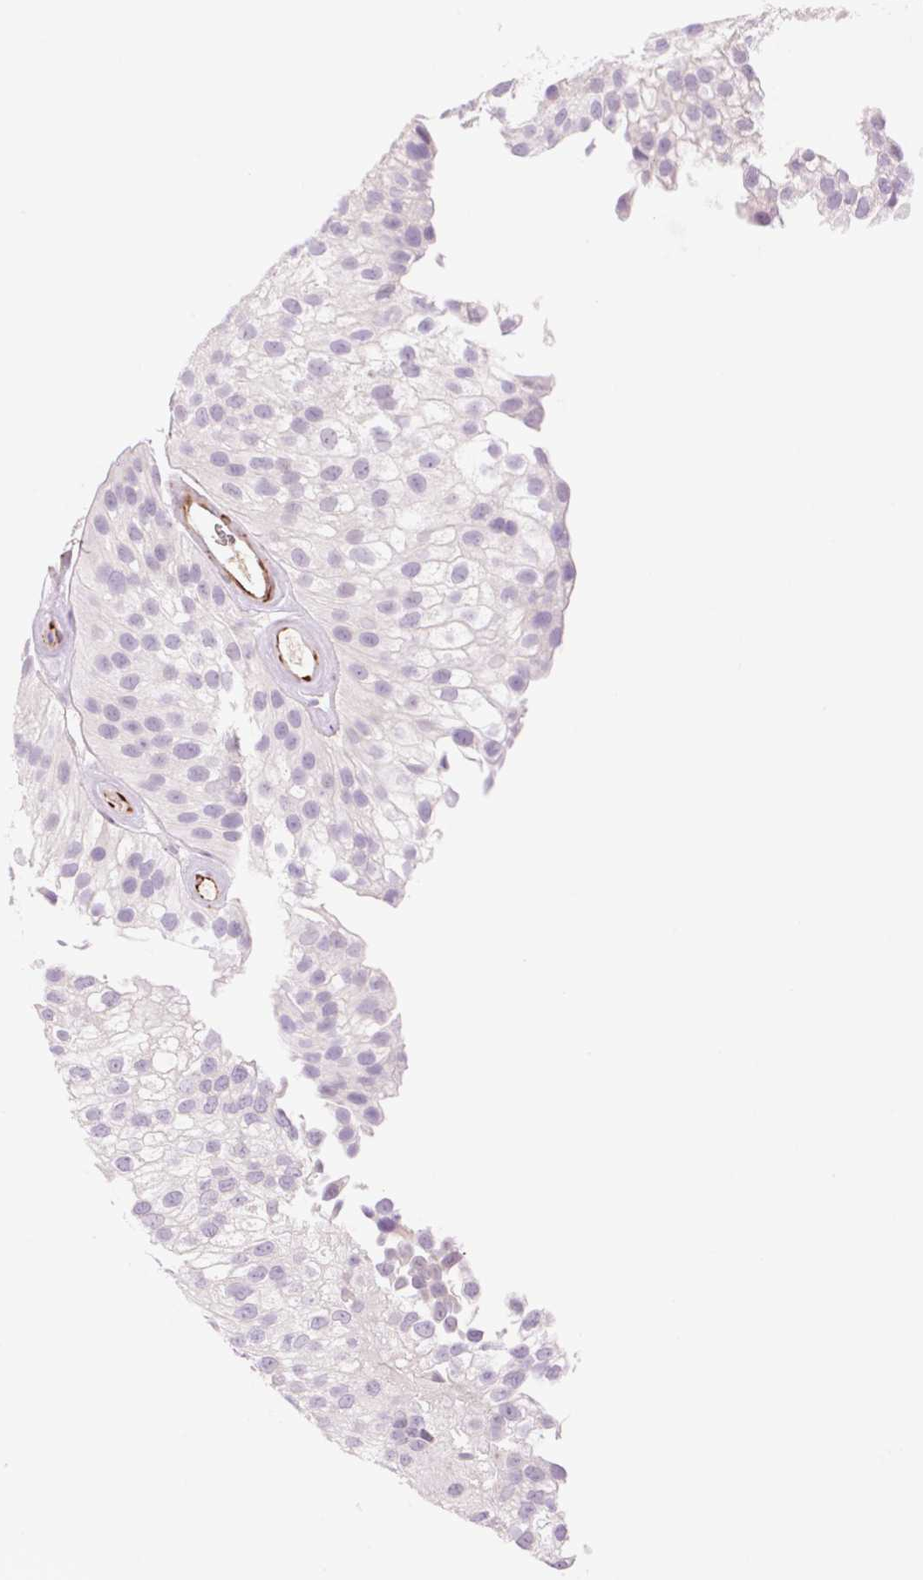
{"staining": {"intensity": "negative", "quantity": "none", "location": "none"}, "tissue": "urothelial cancer", "cell_type": "Tumor cells", "image_type": "cancer", "snomed": [{"axis": "morphology", "description": "Urothelial carcinoma, NOS"}, {"axis": "topography", "description": "Urinary bladder"}], "caption": "Tumor cells are negative for brown protein staining in transitional cell carcinoma. Nuclei are stained in blue.", "gene": "ZFYVE21", "patient": {"sex": "male", "age": 87}}